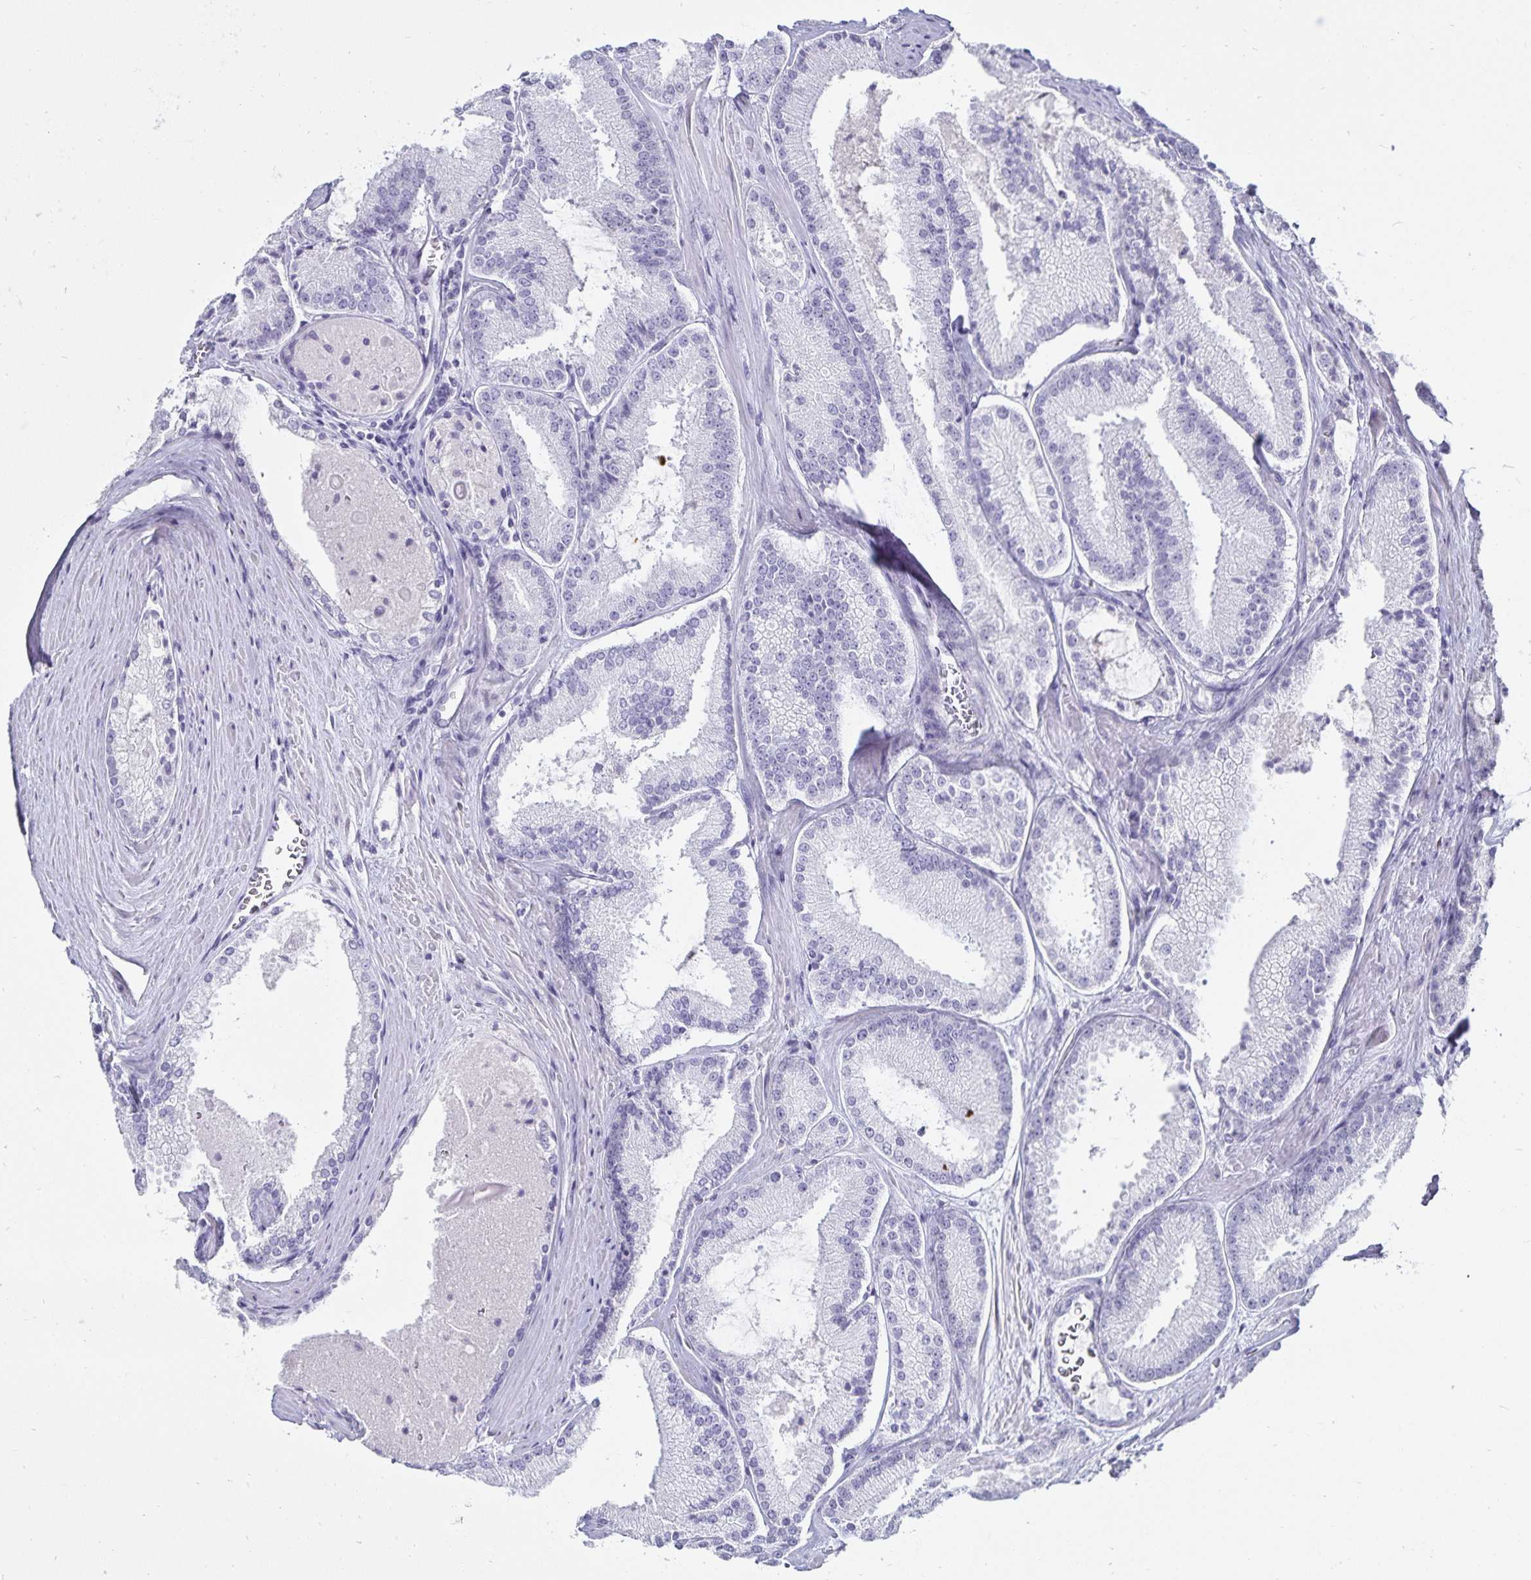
{"staining": {"intensity": "negative", "quantity": "none", "location": "none"}, "tissue": "prostate cancer", "cell_type": "Tumor cells", "image_type": "cancer", "snomed": [{"axis": "morphology", "description": "Adenocarcinoma, High grade"}, {"axis": "topography", "description": "Prostate"}], "caption": "Photomicrograph shows no significant protein positivity in tumor cells of adenocarcinoma (high-grade) (prostate).", "gene": "DEFA6", "patient": {"sex": "male", "age": 73}}